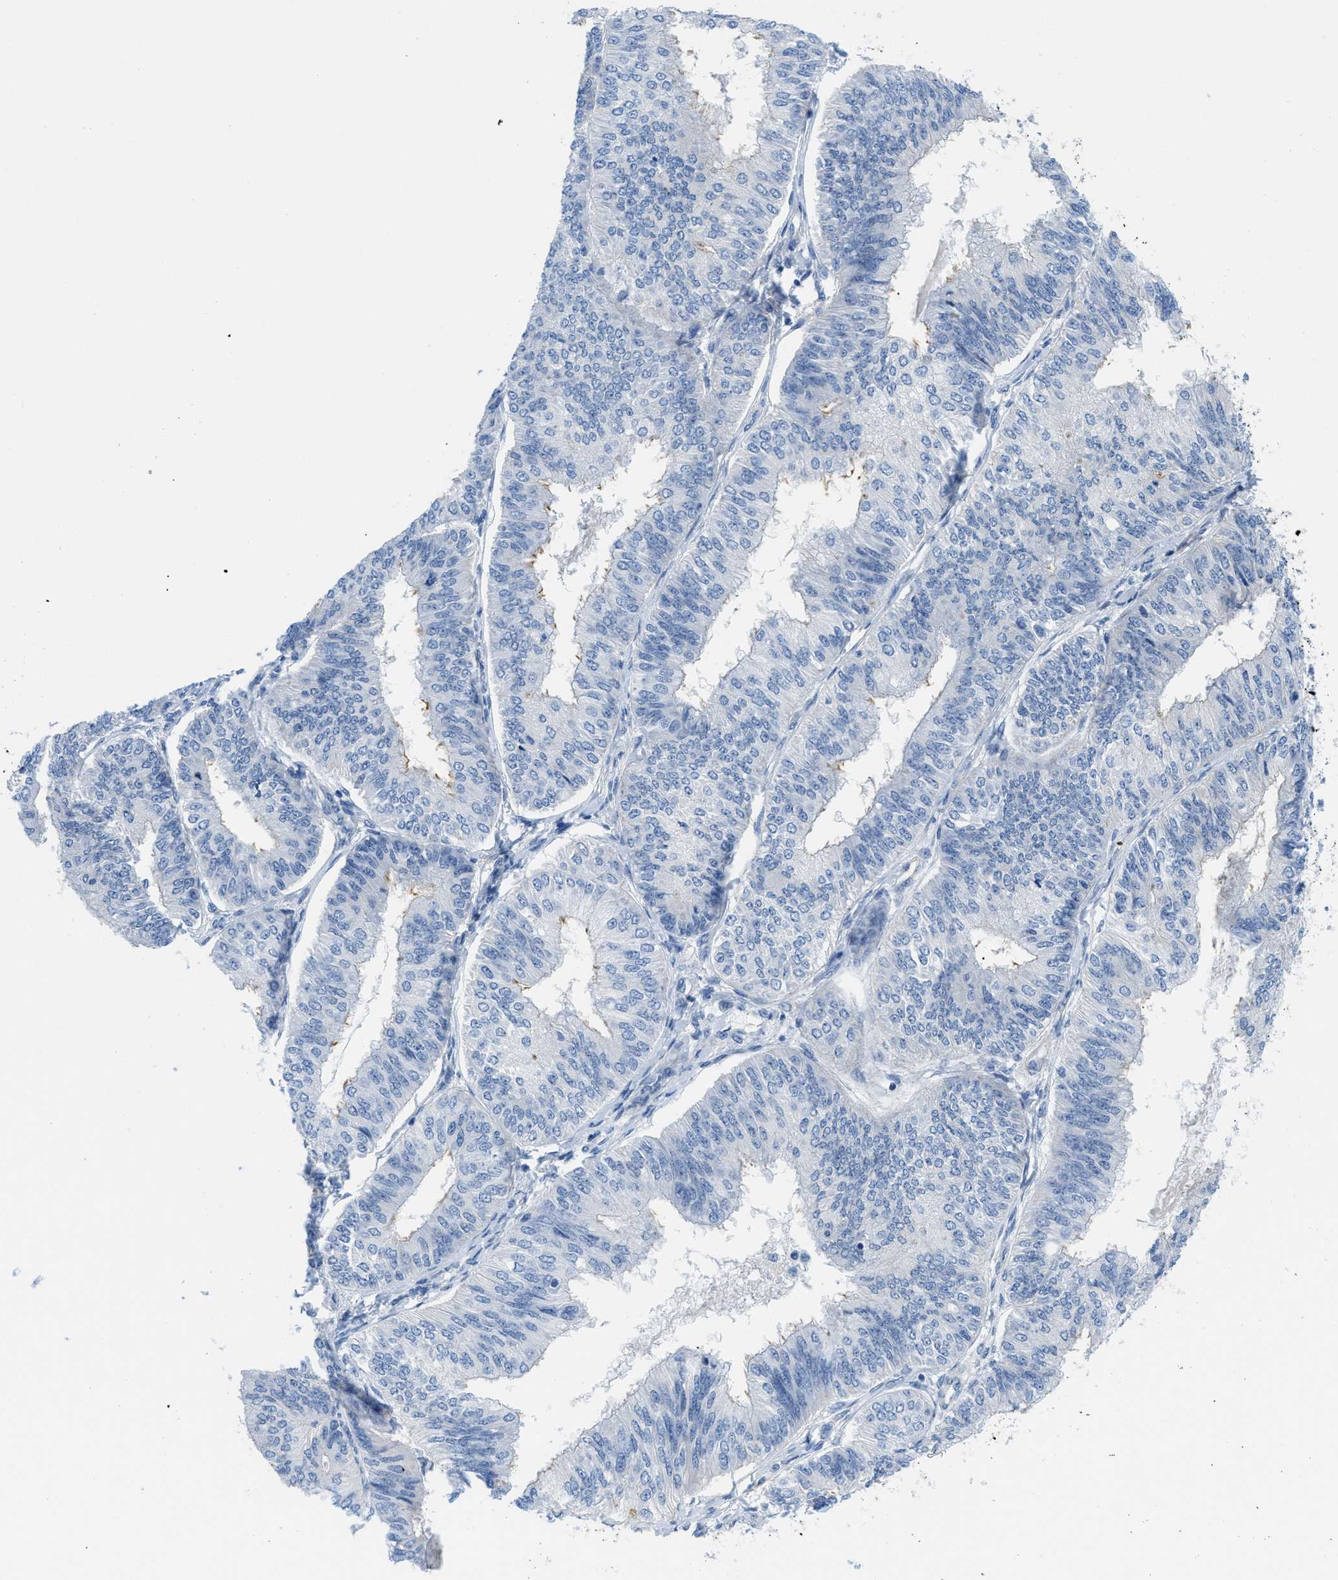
{"staining": {"intensity": "negative", "quantity": "none", "location": "none"}, "tissue": "endometrial cancer", "cell_type": "Tumor cells", "image_type": "cancer", "snomed": [{"axis": "morphology", "description": "Adenocarcinoma, NOS"}, {"axis": "topography", "description": "Endometrium"}], "caption": "An immunohistochemistry (IHC) image of endometrial cancer (adenocarcinoma) is shown. There is no staining in tumor cells of endometrial cancer (adenocarcinoma).", "gene": "FDCSP", "patient": {"sex": "female", "age": 58}}